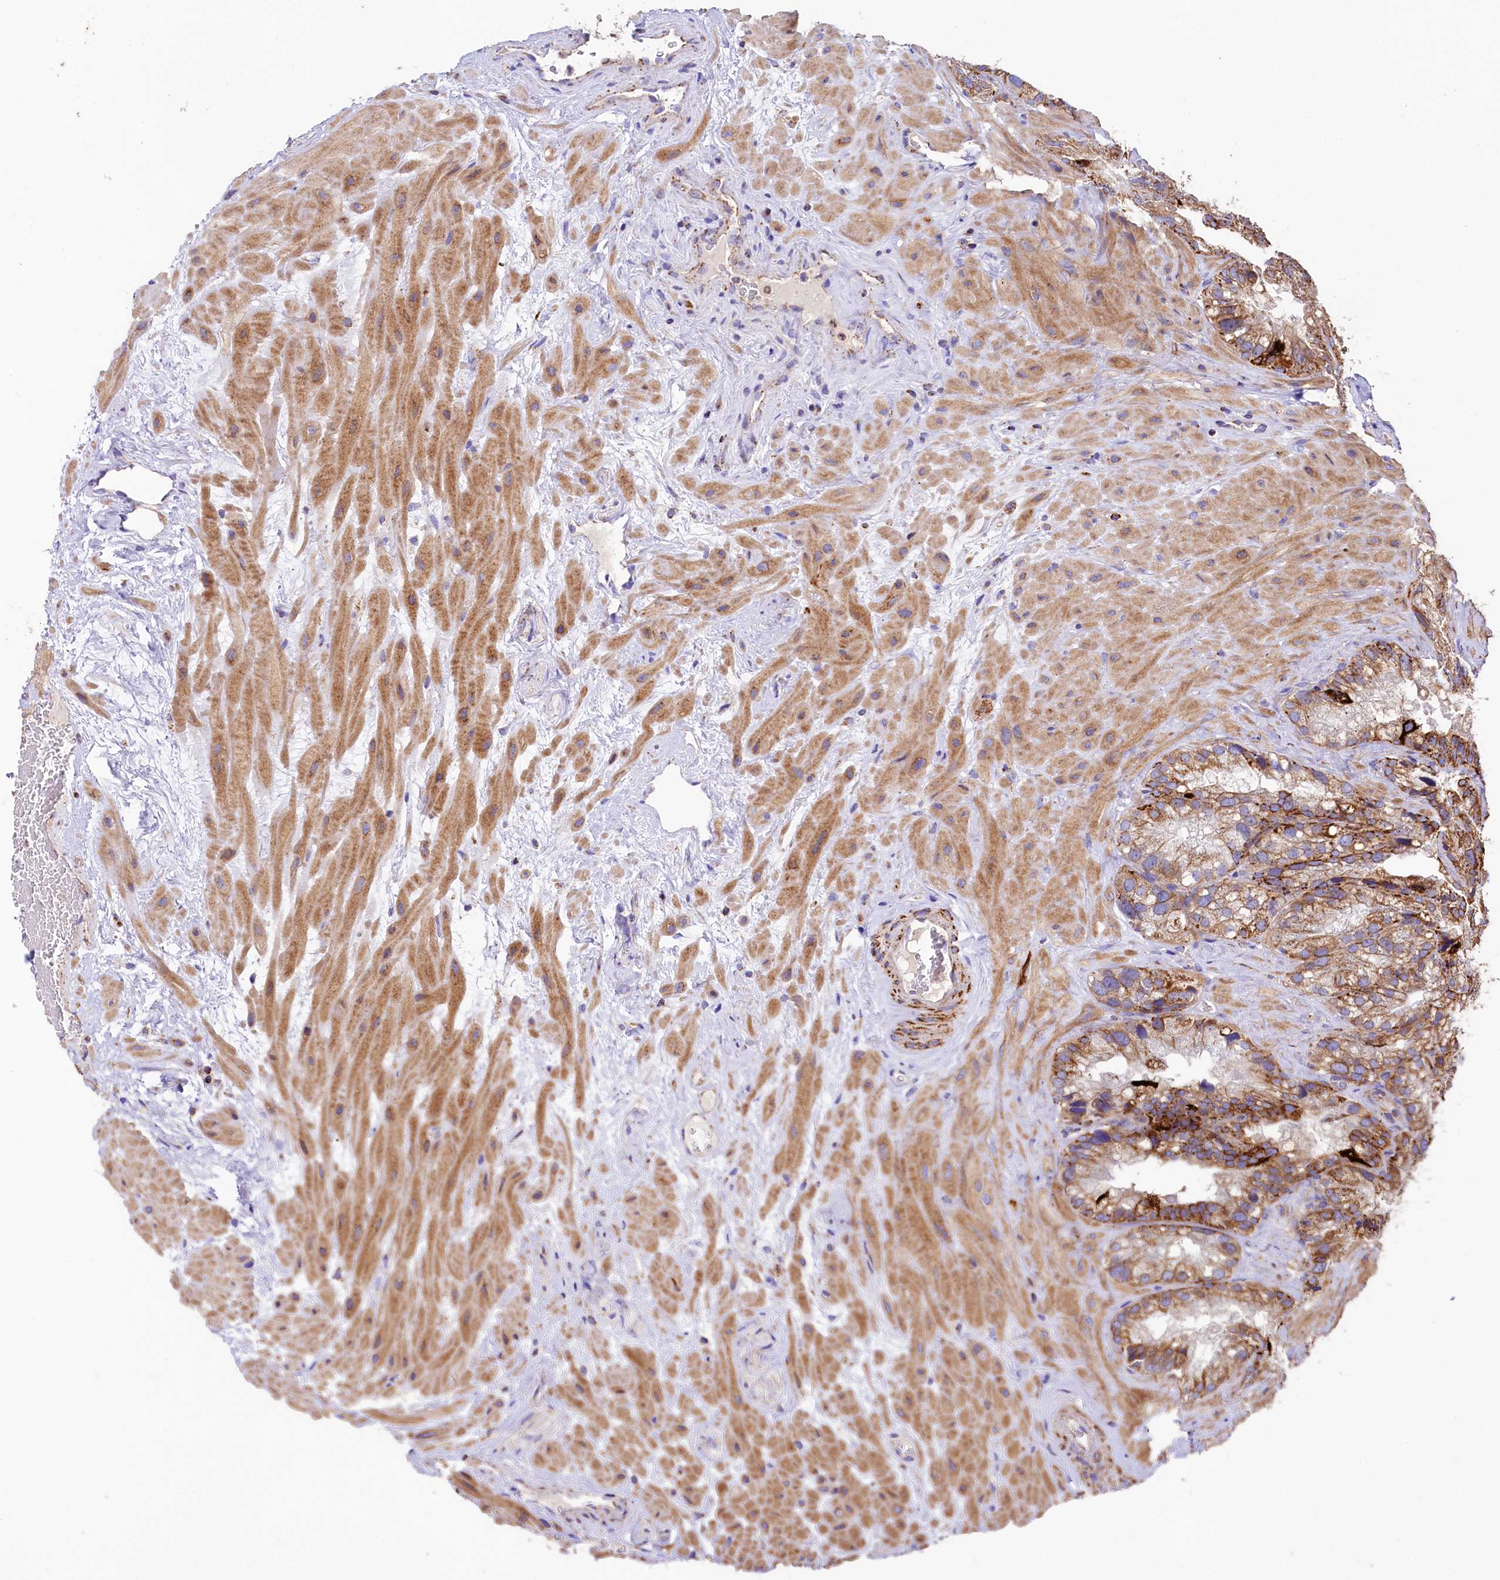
{"staining": {"intensity": "moderate", "quantity": ">75%", "location": "cytoplasmic/membranous"}, "tissue": "seminal vesicle", "cell_type": "Glandular cells", "image_type": "normal", "snomed": [{"axis": "morphology", "description": "Normal tissue, NOS"}, {"axis": "topography", "description": "Prostate"}, {"axis": "topography", "description": "Seminal veicle"}], "caption": "Immunohistochemistry (IHC) of unremarkable human seminal vesicle exhibits medium levels of moderate cytoplasmic/membranous staining in approximately >75% of glandular cells. The staining is performed using DAB (3,3'-diaminobenzidine) brown chromogen to label protein expression. The nuclei are counter-stained blue using hematoxylin.", "gene": "CLYBL", "patient": {"sex": "male", "age": 68}}